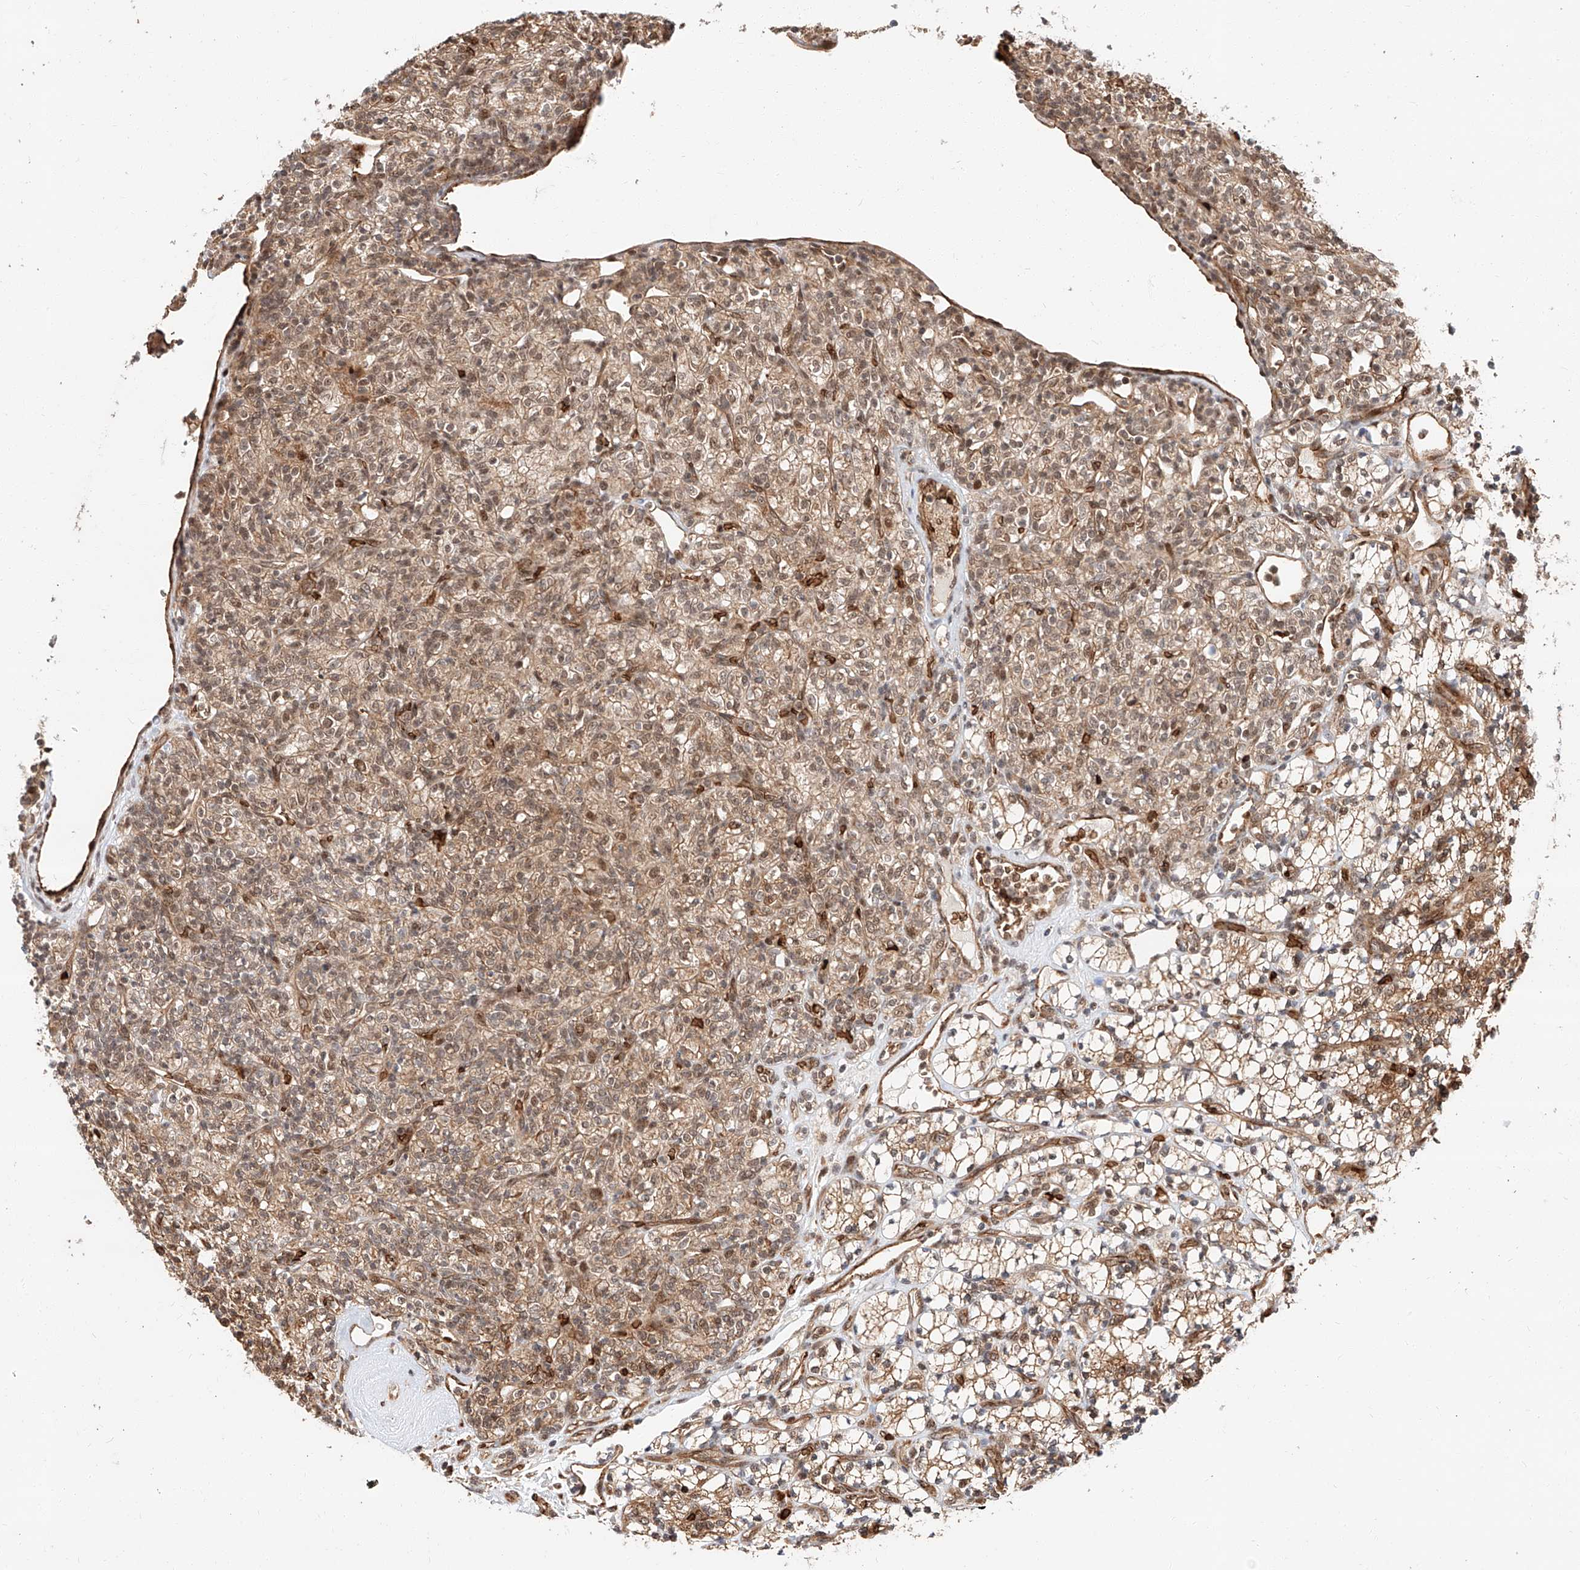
{"staining": {"intensity": "moderate", "quantity": ">75%", "location": "cytoplasmic/membranous,nuclear"}, "tissue": "renal cancer", "cell_type": "Tumor cells", "image_type": "cancer", "snomed": [{"axis": "morphology", "description": "Adenocarcinoma, NOS"}, {"axis": "topography", "description": "Kidney"}], "caption": "Immunohistochemical staining of human renal adenocarcinoma displays medium levels of moderate cytoplasmic/membranous and nuclear protein expression in about >75% of tumor cells.", "gene": "THTPA", "patient": {"sex": "male", "age": 77}}